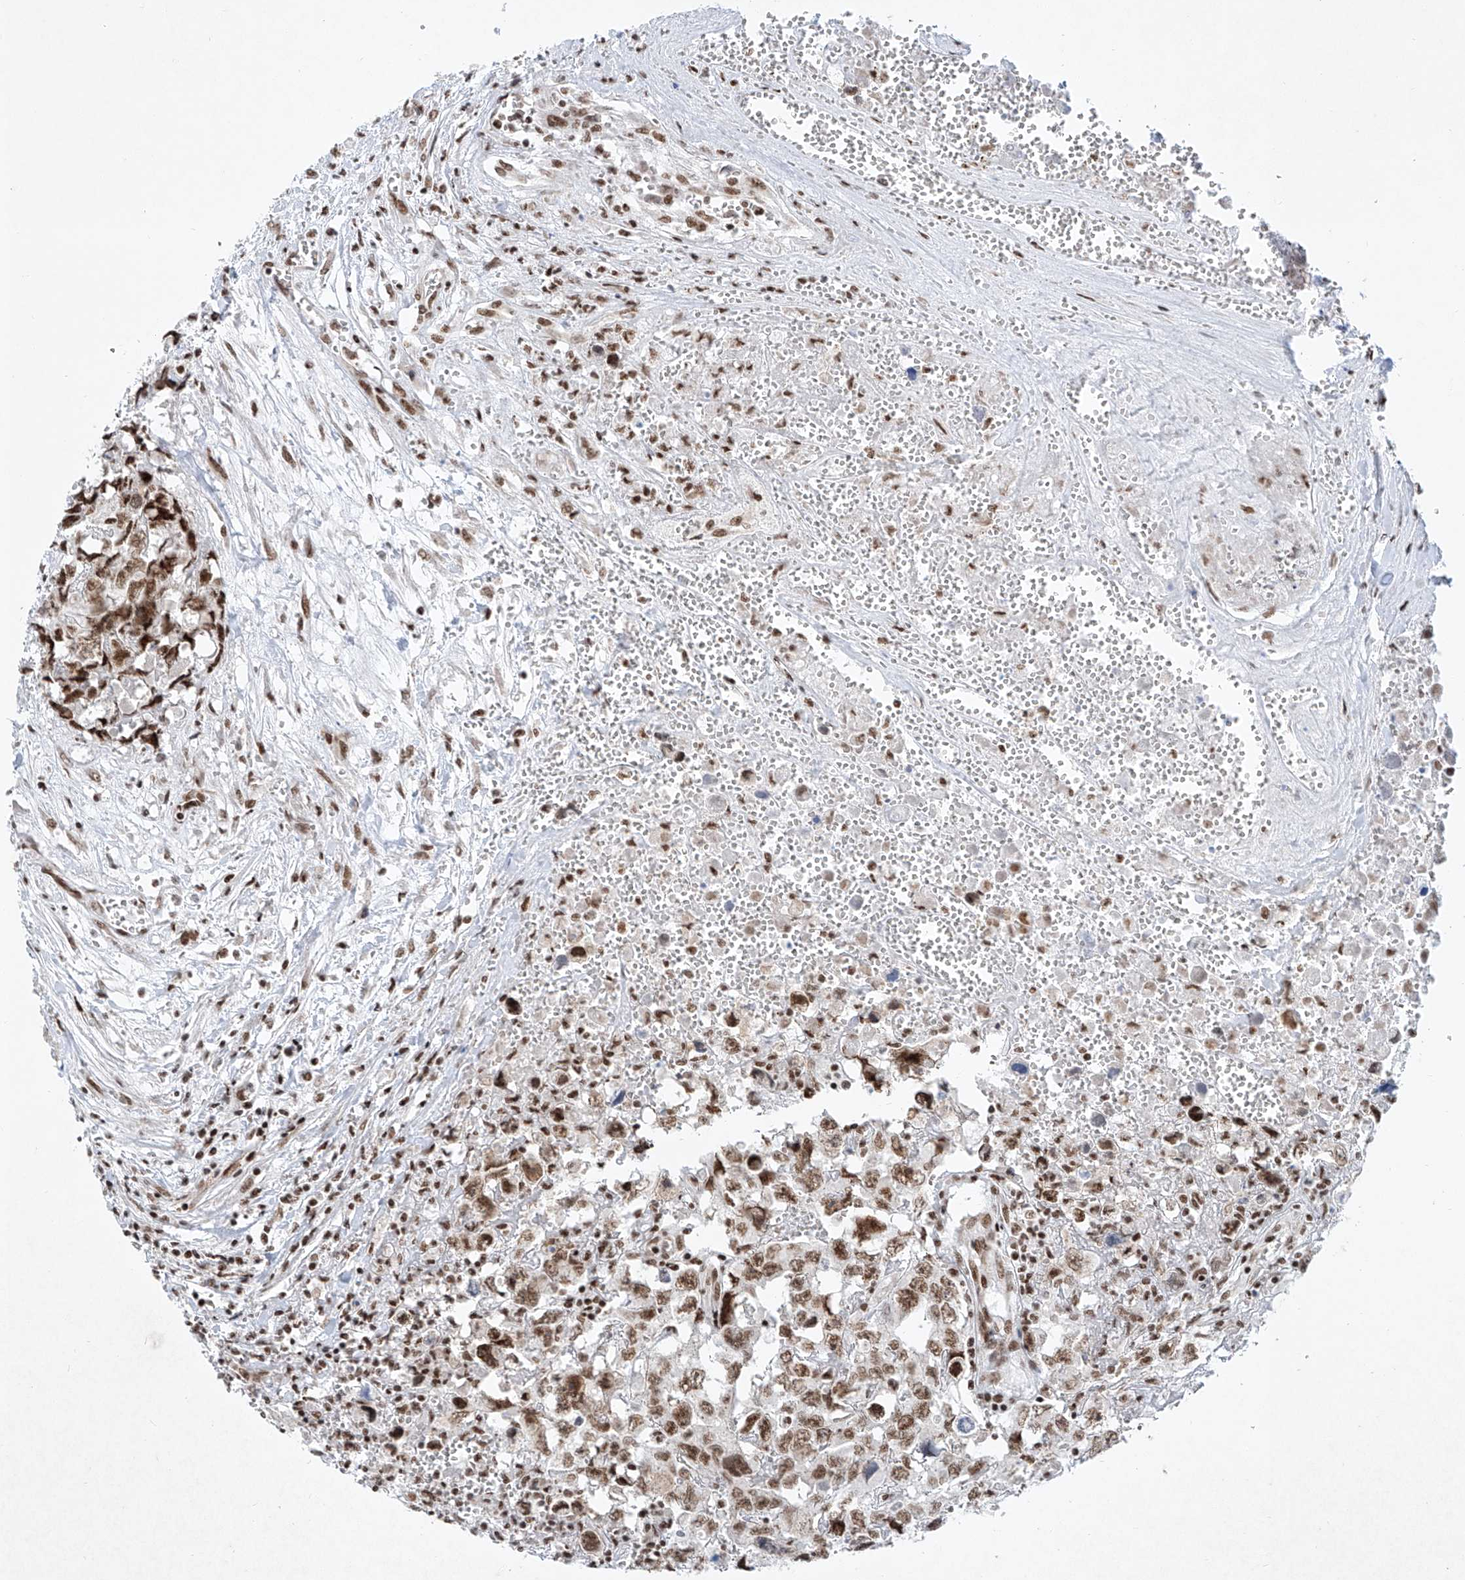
{"staining": {"intensity": "moderate", "quantity": ">75%", "location": "nuclear"}, "tissue": "testis cancer", "cell_type": "Tumor cells", "image_type": "cancer", "snomed": [{"axis": "morphology", "description": "Carcinoma, Embryonal, NOS"}, {"axis": "topography", "description": "Testis"}], "caption": "A high-resolution micrograph shows IHC staining of testis embryonal carcinoma, which displays moderate nuclear staining in approximately >75% of tumor cells.", "gene": "TAF4", "patient": {"sex": "male", "age": 31}}